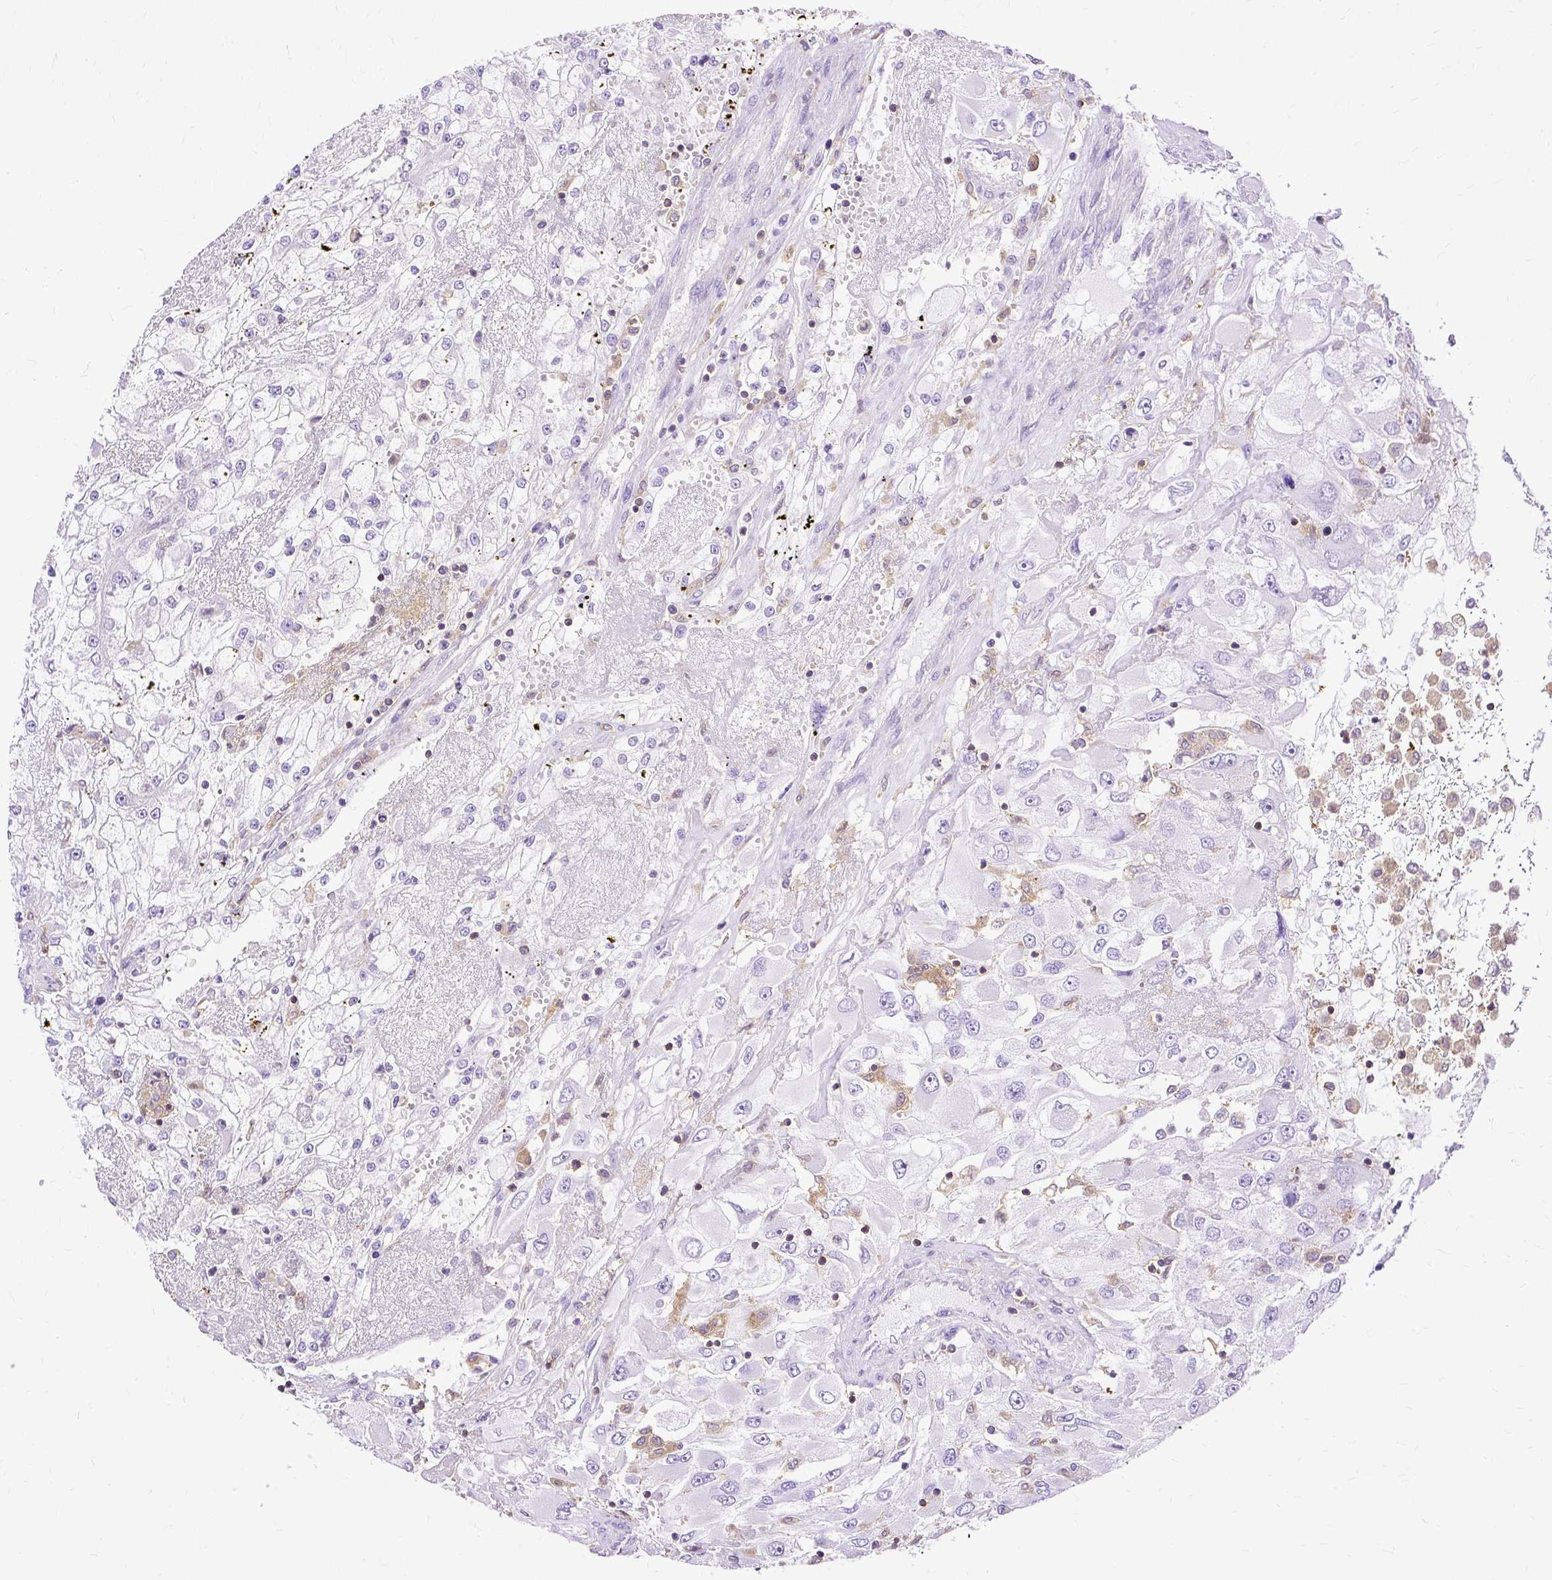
{"staining": {"intensity": "negative", "quantity": "none", "location": "none"}, "tissue": "renal cancer", "cell_type": "Tumor cells", "image_type": "cancer", "snomed": [{"axis": "morphology", "description": "Adenocarcinoma, NOS"}, {"axis": "topography", "description": "Kidney"}], "caption": "IHC histopathology image of renal cancer (adenocarcinoma) stained for a protein (brown), which reveals no staining in tumor cells.", "gene": "TWF2", "patient": {"sex": "female", "age": 52}}